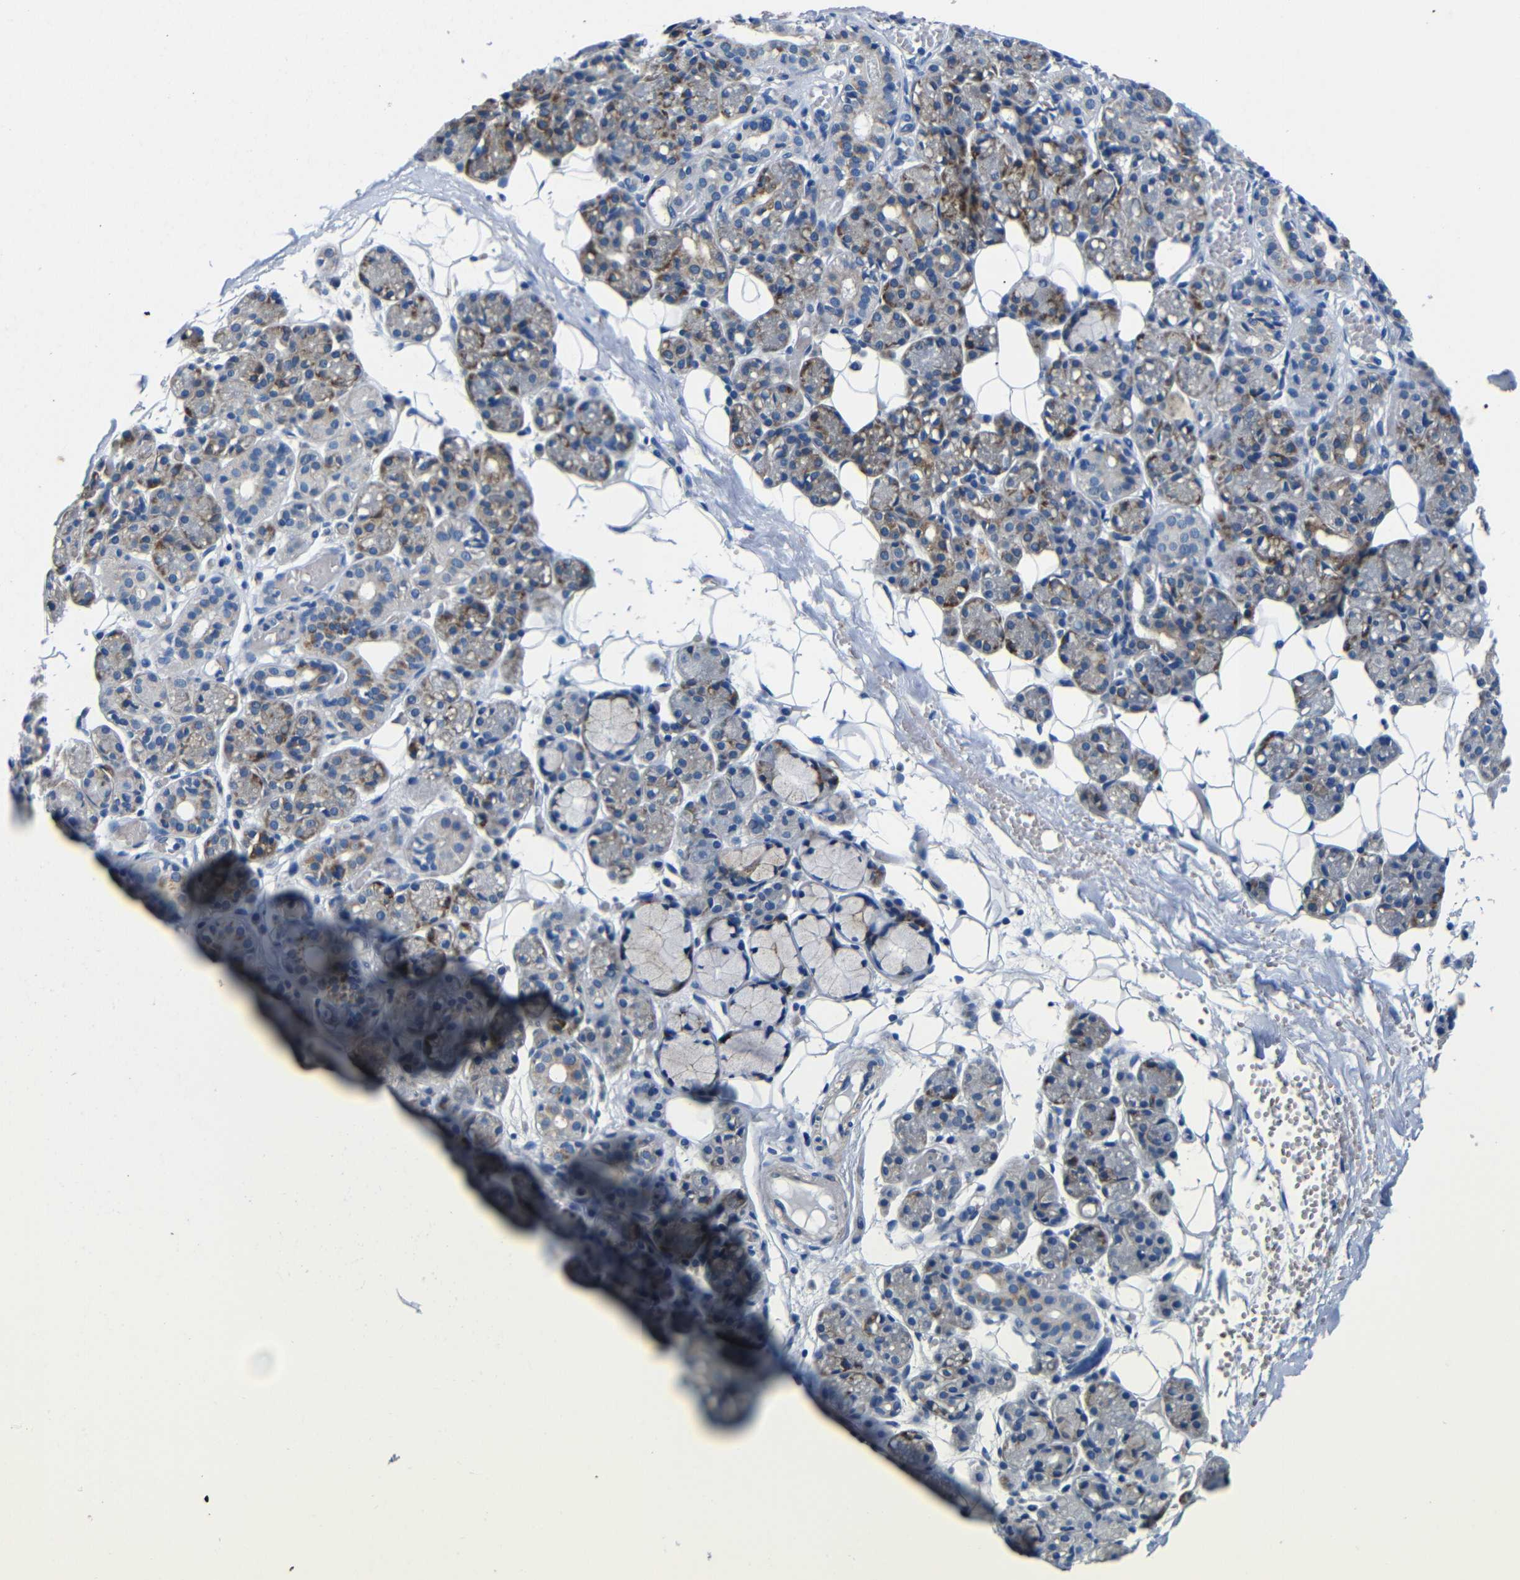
{"staining": {"intensity": "moderate", "quantity": "25%-75%", "location": "cytoplasmic/membranous"}, "tissue": "salivary gland", "cell_type": "Glandular cells", "image_type": "normal", "snomed": [{"axis": "morphology", "description": "Normal tissue, NOS"}, {"axis": "topography", "description": "Salivary gland"}], "caption": "Normal salivary gland demonstrates moderate cytoplasmic/membranous expression in about 25%-75% of glandular cells, visualized by immunohistochemistry.", "gene": "TNFAIP1", "patient": {"sex": "male", "age": 63}}